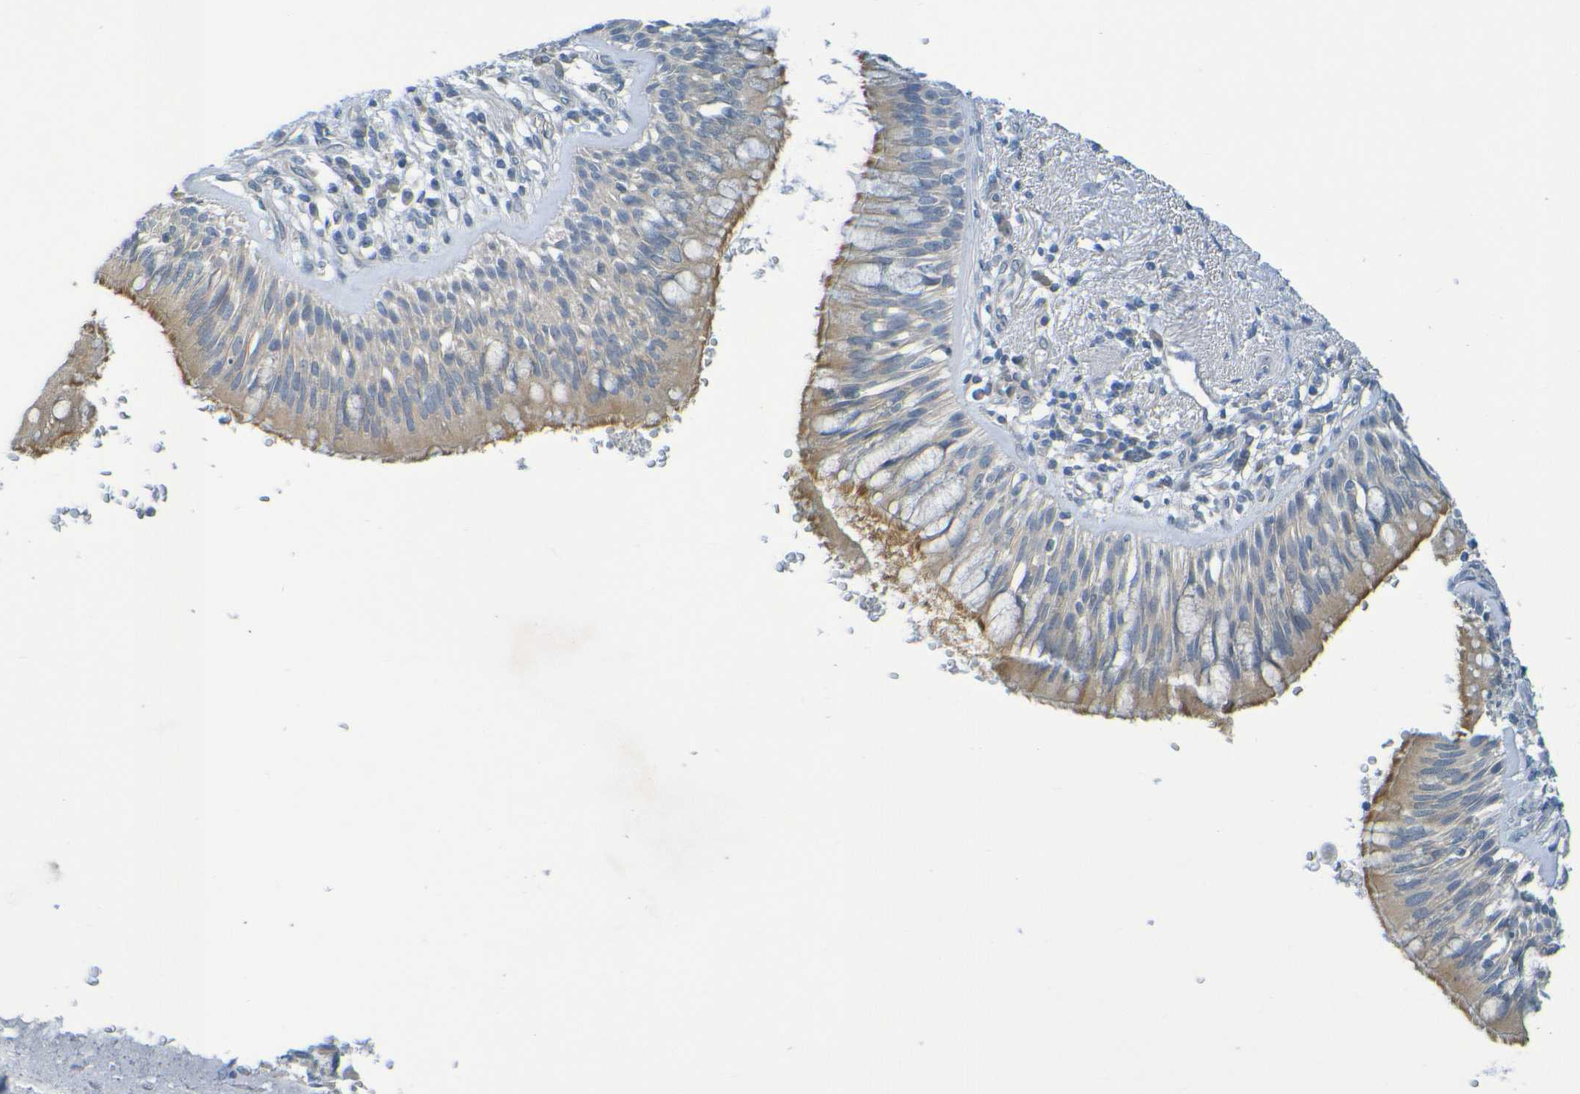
{"staining": {"intensity": "moderate", "quantity": ">75%", "location": "cytoplasmic/membranous"}, "tissue": "bronchus", "cell_type": "Respiratory epithelial cells", "image_type": "normal", "snomed": [{"axis": "morphology", "description": "Normal tissue, NOS"}, {"axis": "morphology", "description": "Adenocarcinoma, NOS"}, {"axis": "morphology", "description": "Adenocarcinoma, metastatic, NOS"}, {"axis": "topography", "description": "Lymph node"}, {"axis": "topography", "description": "Bronchus"}, {"axis": "topography", "description": "Lung"}], "caption": "Moderate cytoplasmic/membranous staining is identified in about >75% of respiratory epithelial cells in benign bronchus. The staining was performed using DAB (3,3'-diaminobenzidine) to visualize the protein expression in brown, while the nuclei were stained in blue with hematoxylin (Magnification: 20x).", "gene": "CYP4F2", "patient": {"sex": "female", "age": 54}}